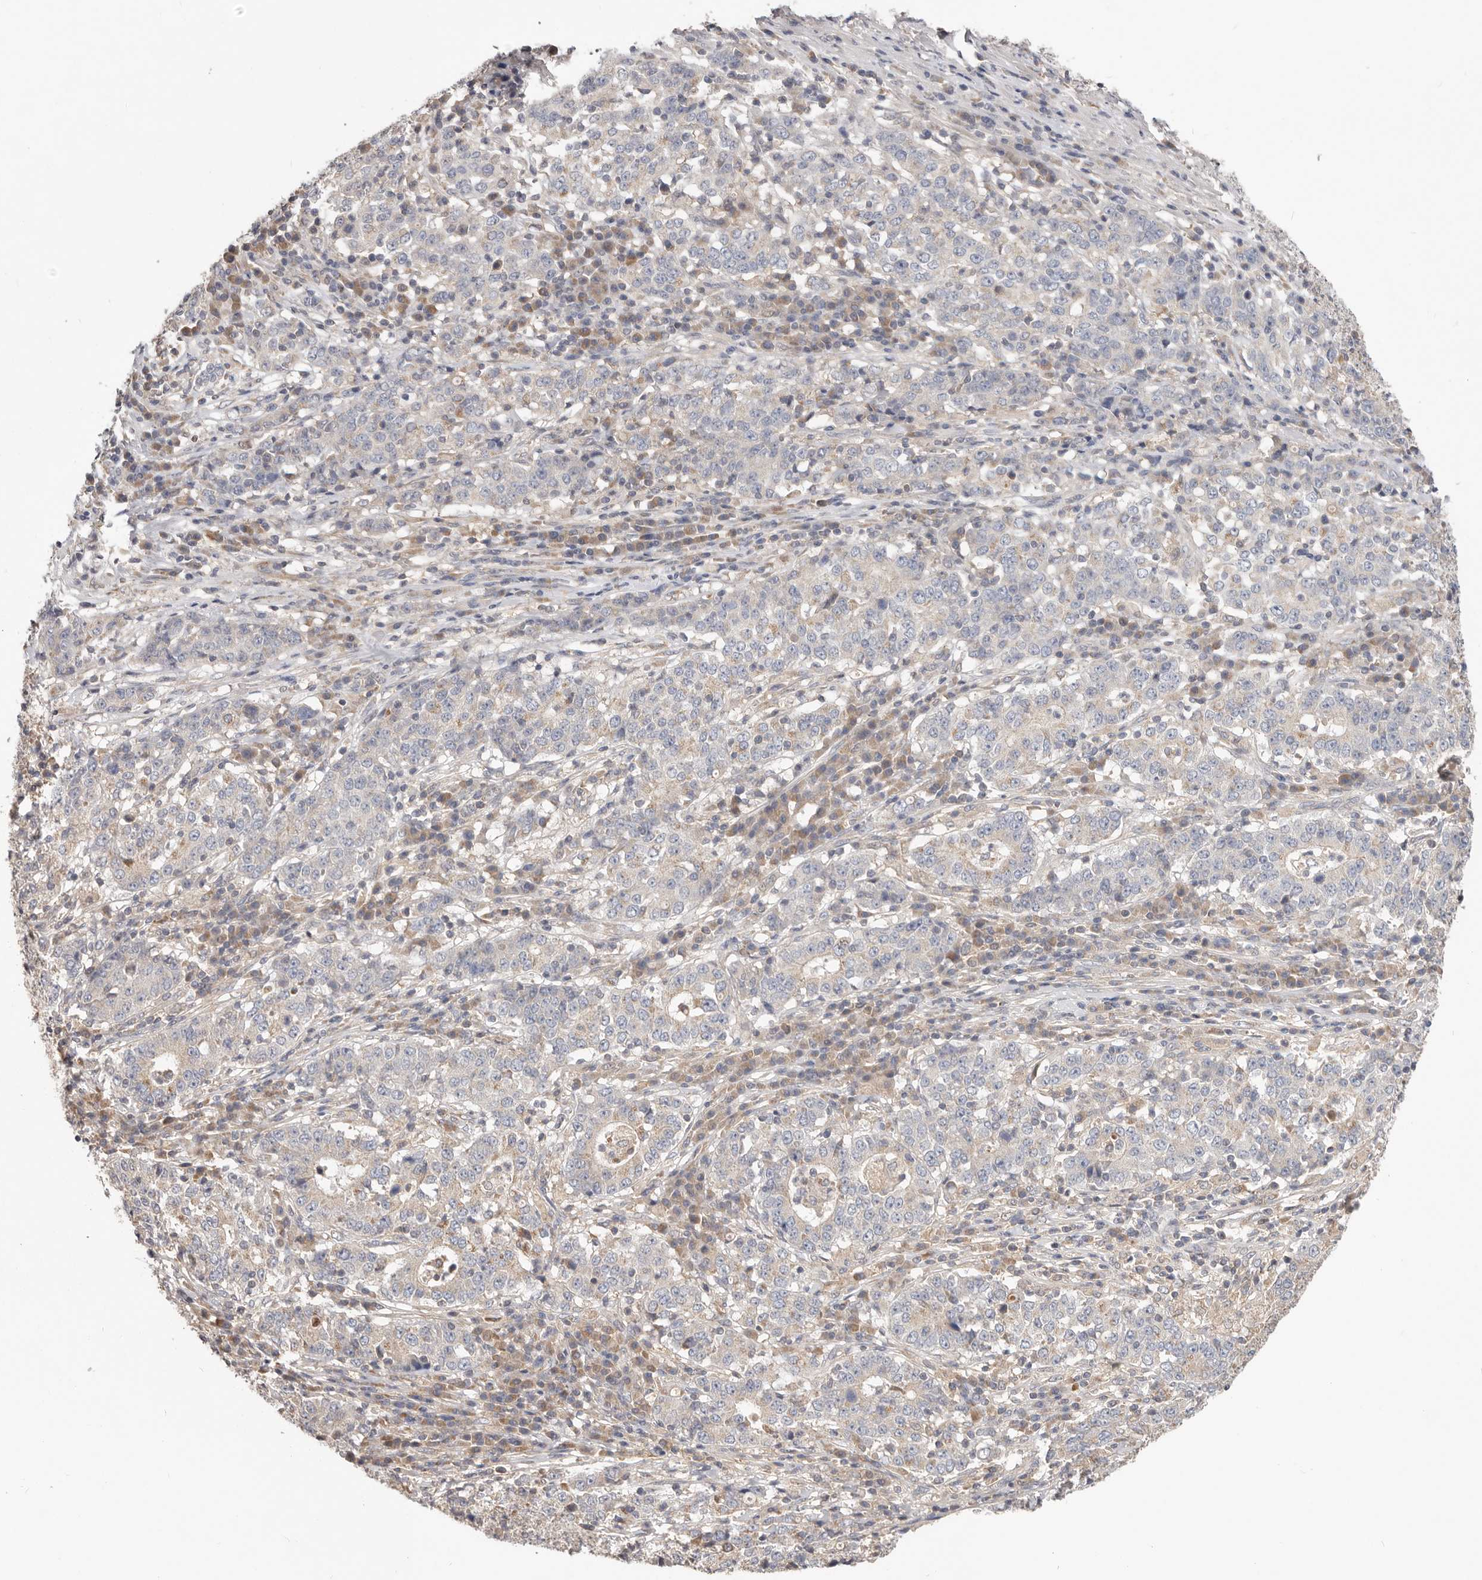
{"staining": {"intensity": "negative", "quantity": "none", "location": "none"}, "tissue": "stomach cancer", "cell_type": "Tumor cells", "image_type": "cancer", "snomed": [{"axis": "morphology", "description": "Adenocarcinoma, NOS"}, {"axis": "topography", "description": "Stomach"}], "caption": "Immunohistochemistry (IHC) micrograph of adenocarcinoma (stomach) stained for a protein (brown), which demonstrates no positivity in tumor cells.", "gene": "LRP6", "patient": {"sex": "male", "age": 59}}